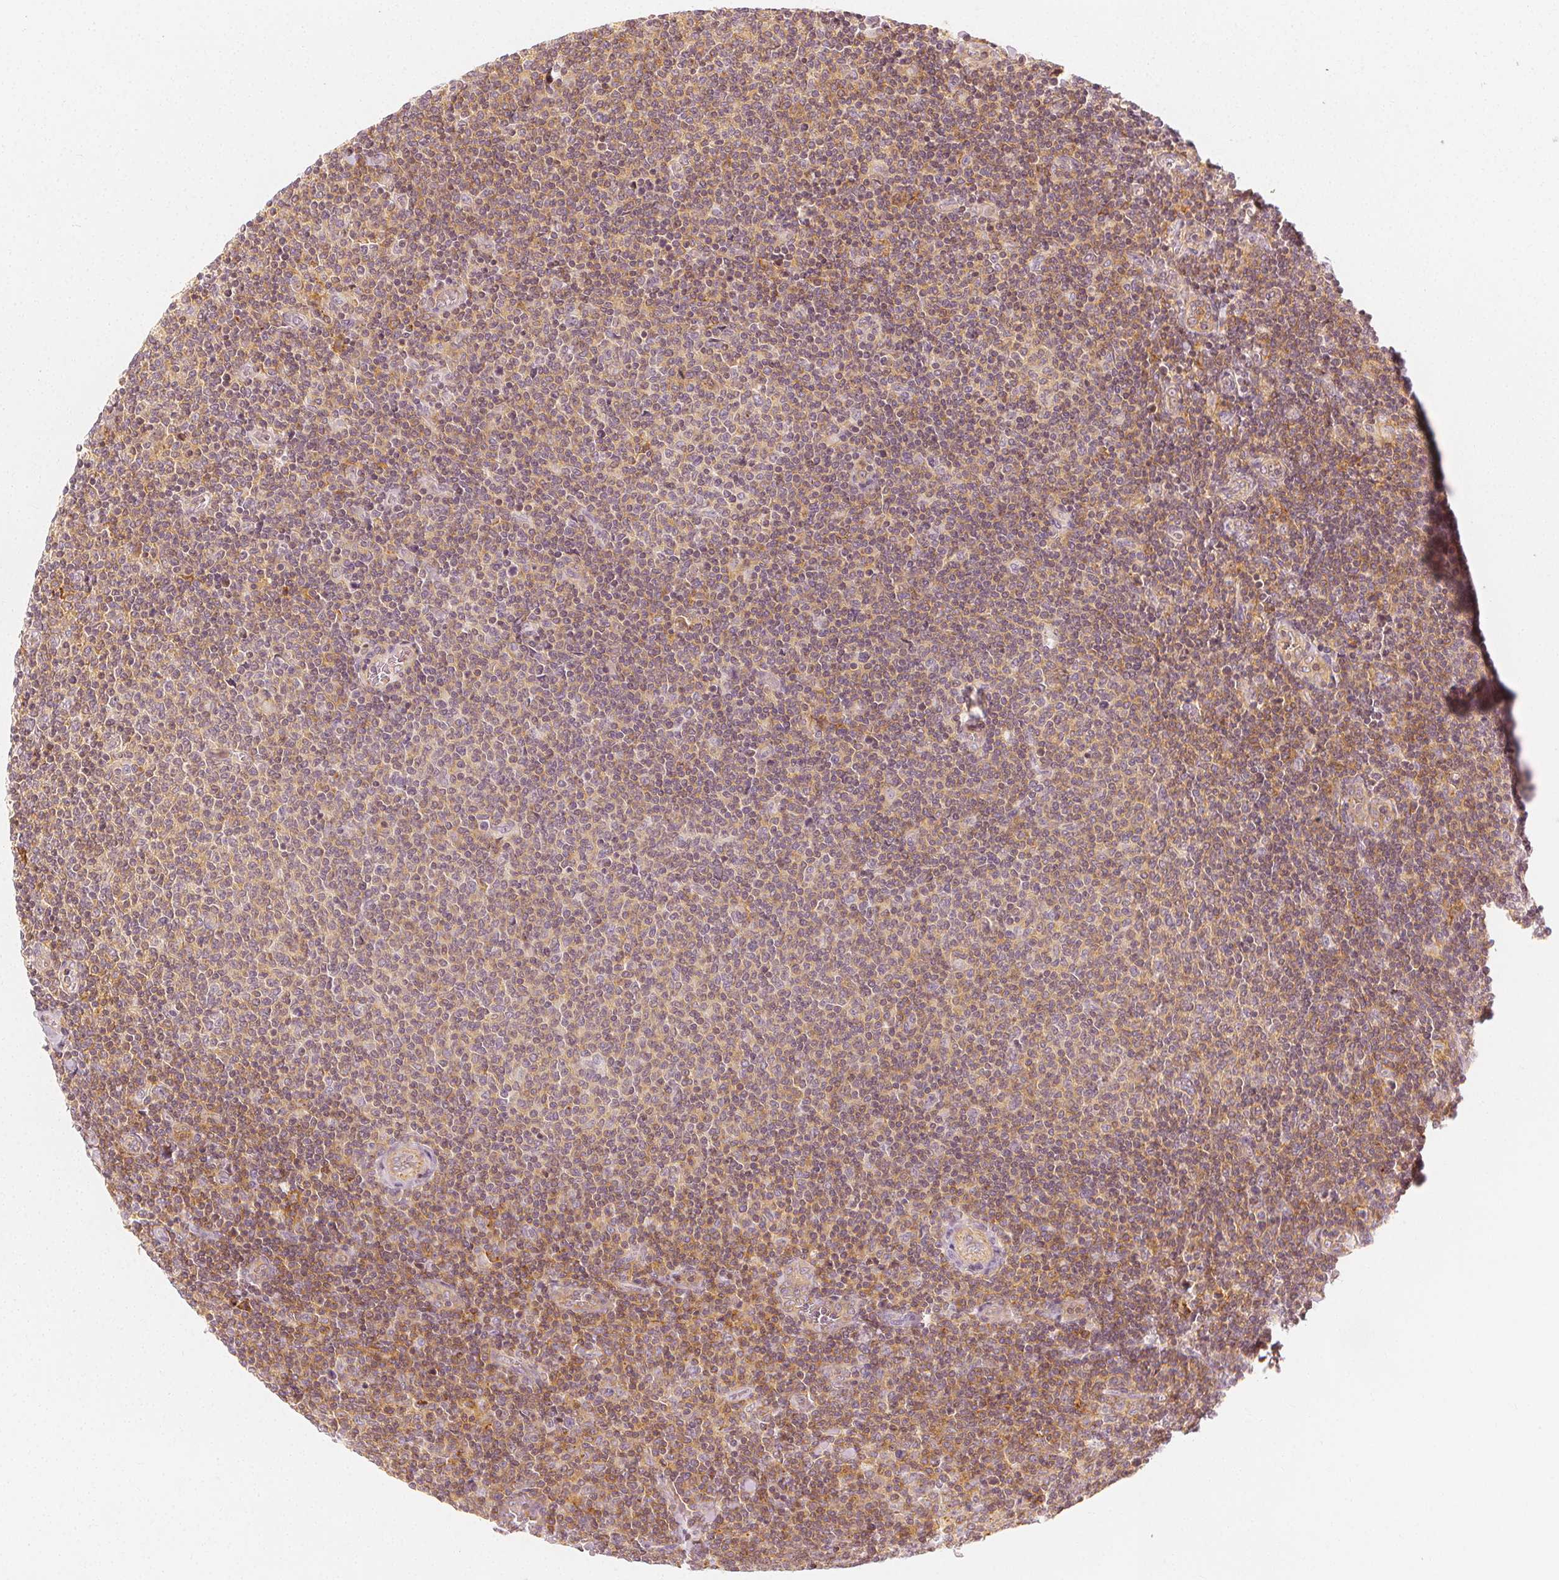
{"staining": {"intensity": "weak", "quantity": "<25%", "location": "cytoplasmic/membranous"}, "tissue": "lymphoma", "cell_type": "Tumor cells", "image_type": "cancer", "snomed": [{"axis": "morphology", "description": "Malignant lymphoma, non-Hodgkin's type, Low grade"}, {"axis": "topography", "description": "Lymph node"}], "caption": "Immunohistochemical staining of human lymphoma shows no significant positivity in tumor cells. The staining was performed using DAB (3,3'-diaminobenzidine) to visualize the protein expression in brown, while the nuclei were stained in blue with hematoxylin (Magnification: 20x).", "gene": "ARHGAP26", "patient": {"sex": "male", "age": 52}}